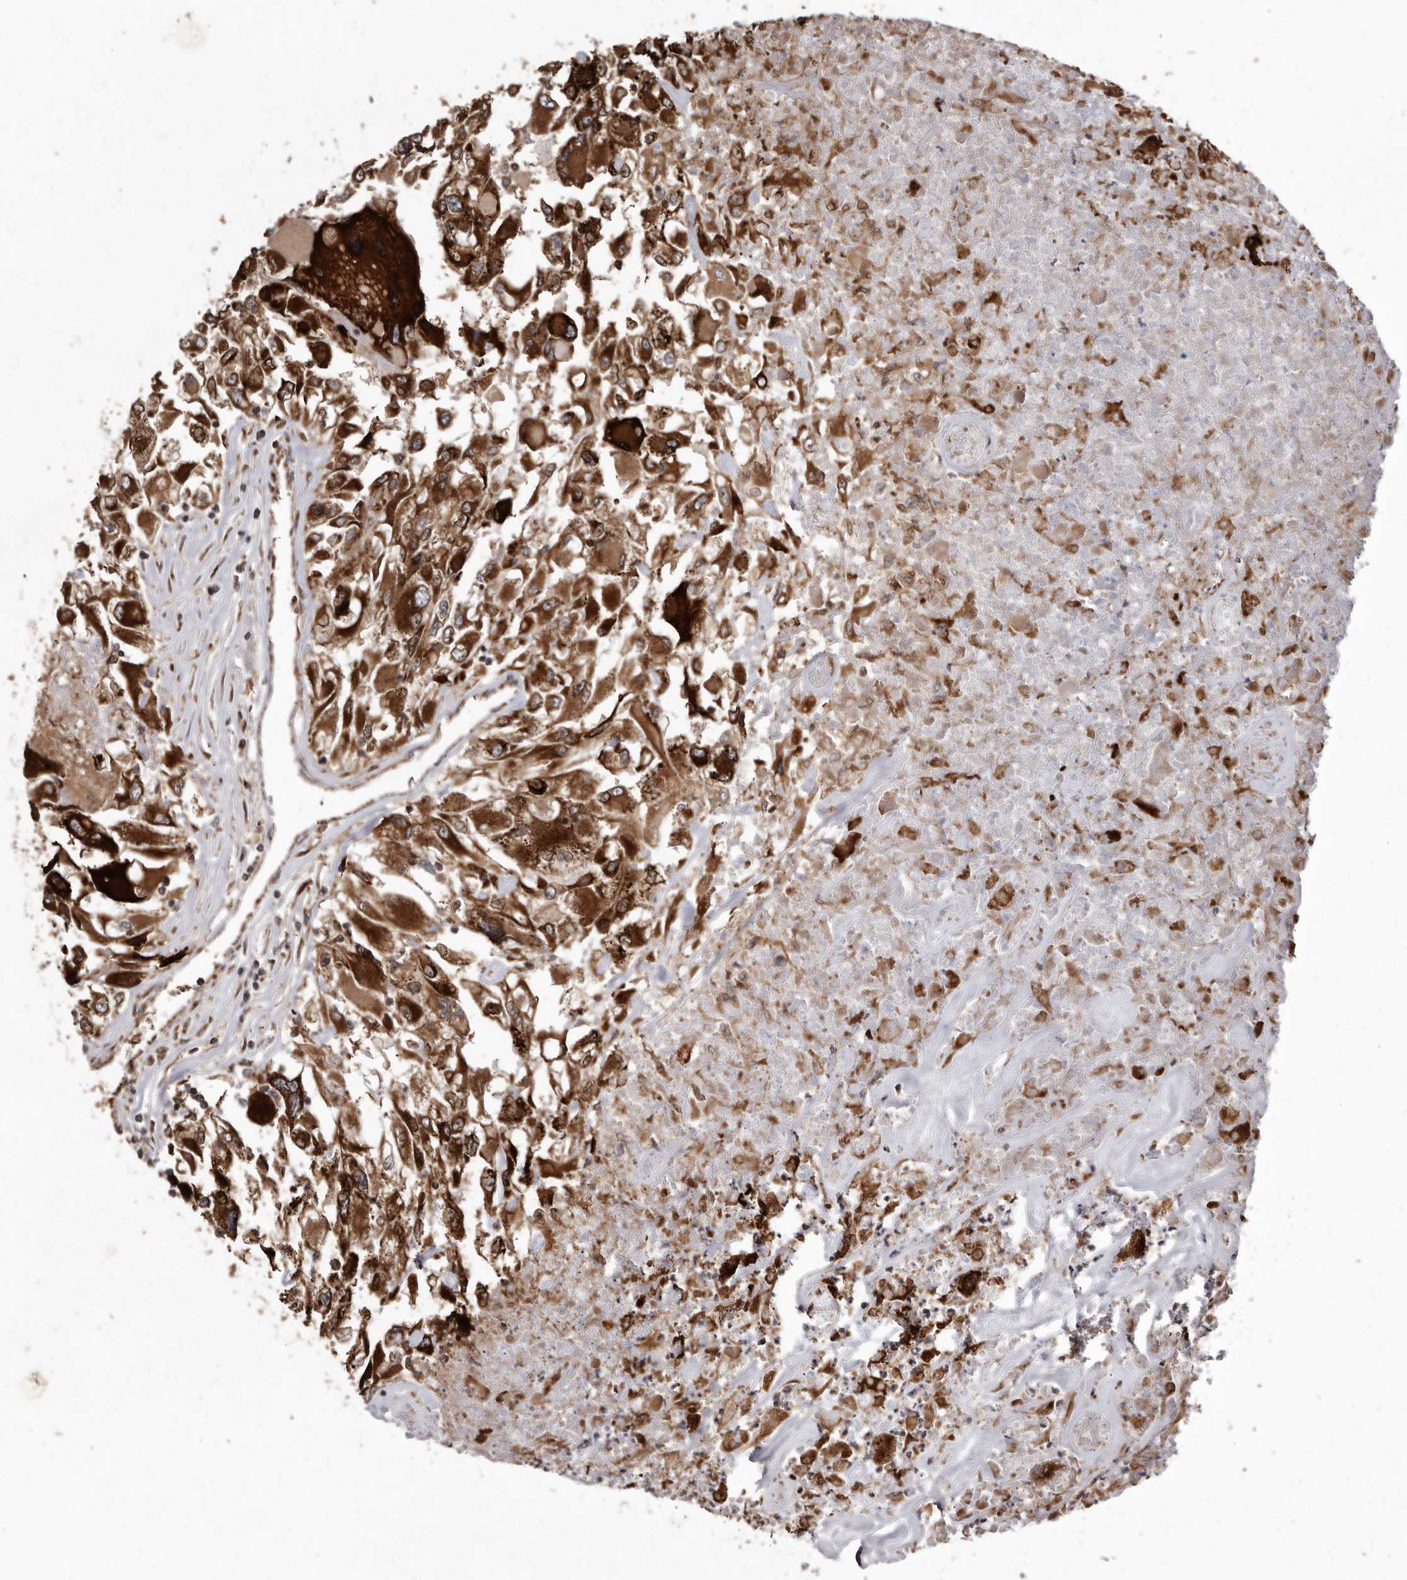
{"staining": {"intensity": "strong", "quantity": ">75%", "location": "cytoplasmic/membranous"}, "tissue": "renal cancer", "cell_type": "Tumor cells", "image_type": "cancer", "snomed": [{"axis": "morphology", "description": "Adenocarcinoma, NOS"}, {"axis": "topography", "description": "Kidney"}], "caption": "Protein staining of renal adenocarcinoma tissue shows strong cytoplasmic/membranous staining in about >75% of tumor cells. (DAB (3,3'-diaminobenzidine) IHC with brightfield microscopy, high magnification).", "gene": "FLAD1", "patient": {"sex": "female", "age": 52}}